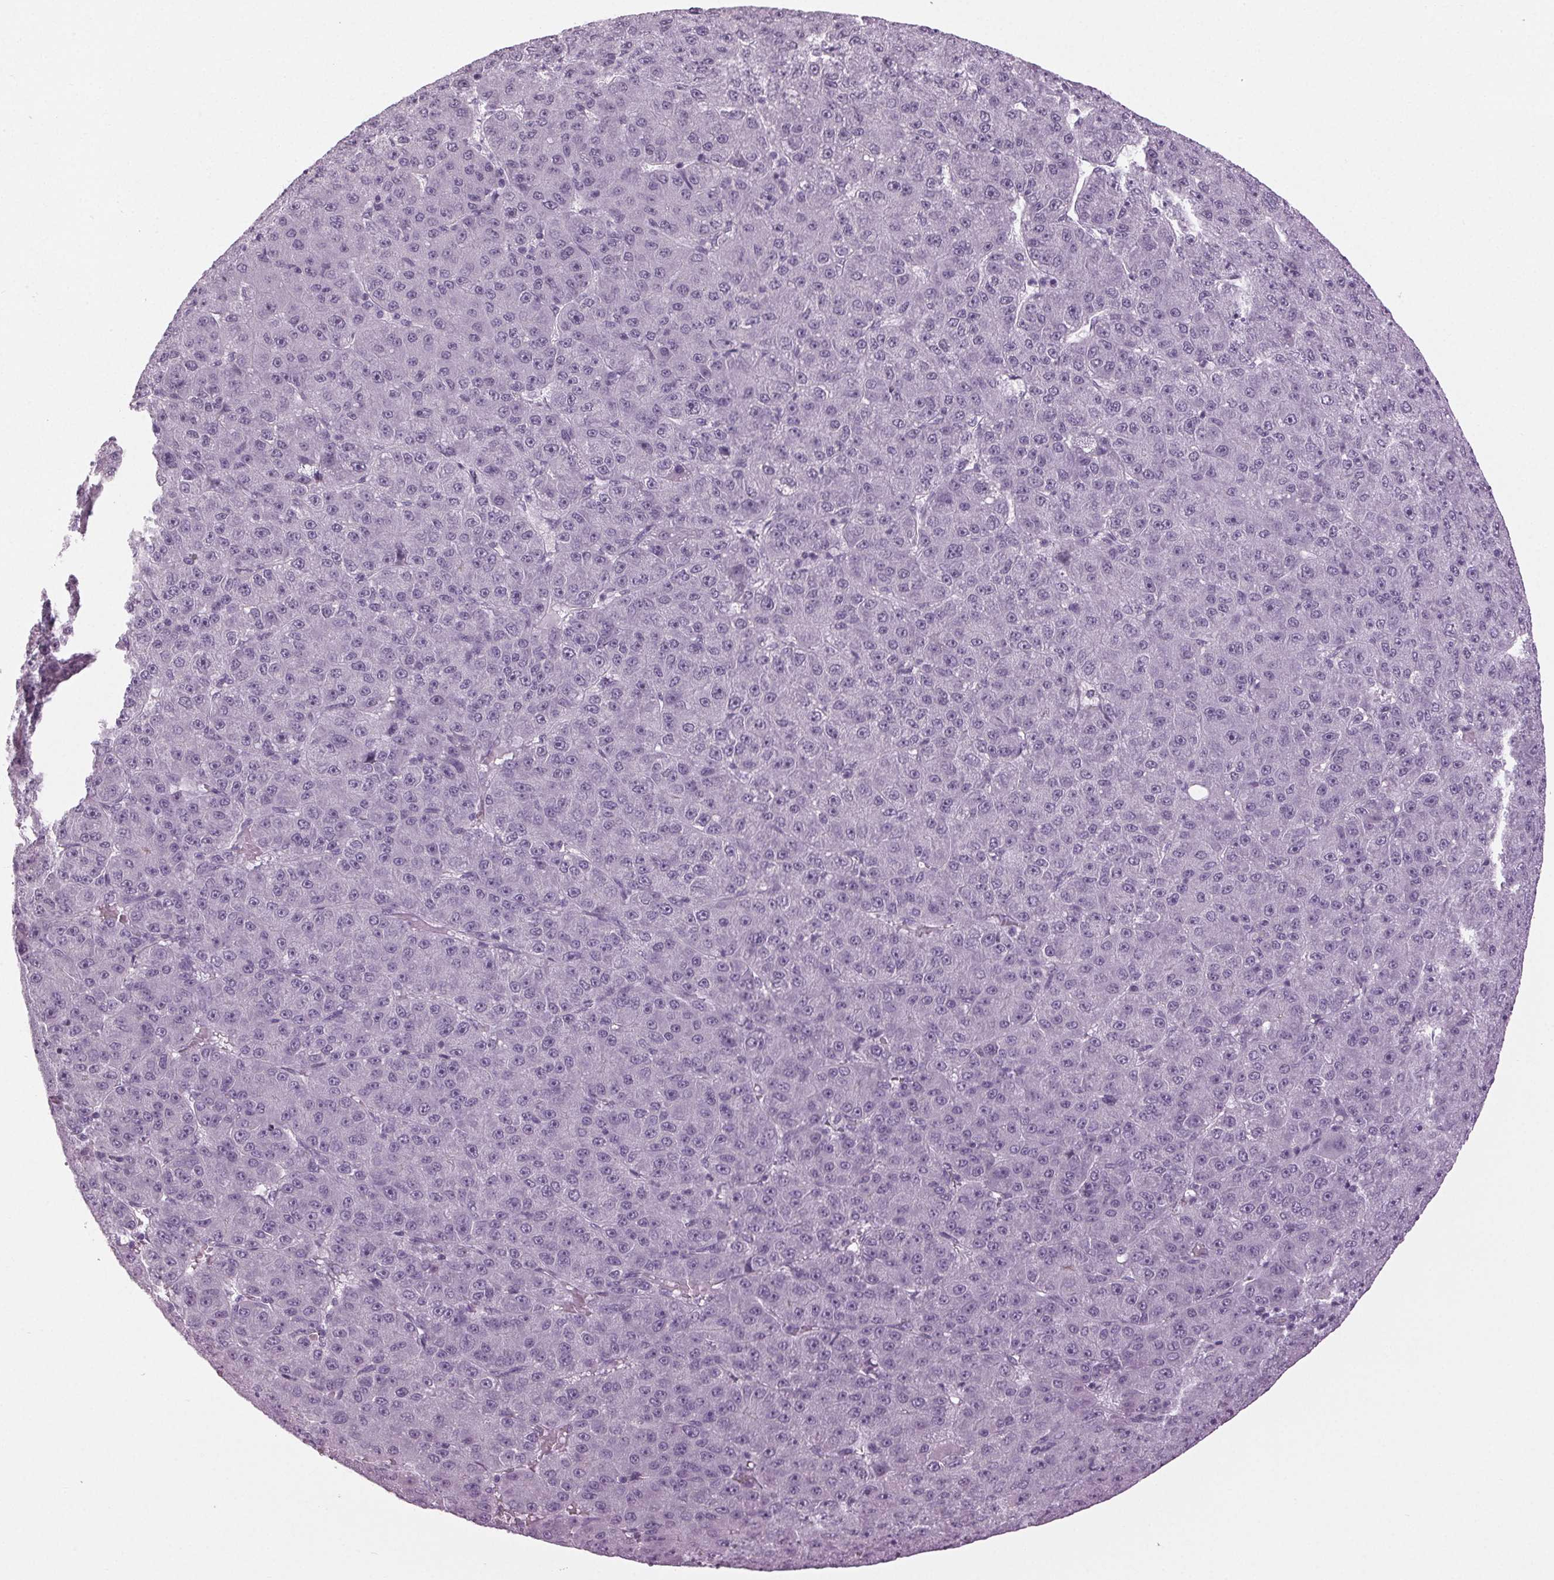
{"staining": {"intensity": "negative", "quantity": "none", "location": "none"}, "tissue": "liver cancer", "cell_type": "Tumor cells", "image_type": "cancer", "snomed": [{"axis": "morphology", "description": "Carcinoma, Hepatocellular, NOS"}, {"axis": "topography", "description": "Liver"}], "caption": "The image displays no staining of tumor cells in liver cancer (hepatocellular carcinoma).", "gene": "DNAH12", "patient": {"sex": "male", "age": 67}}